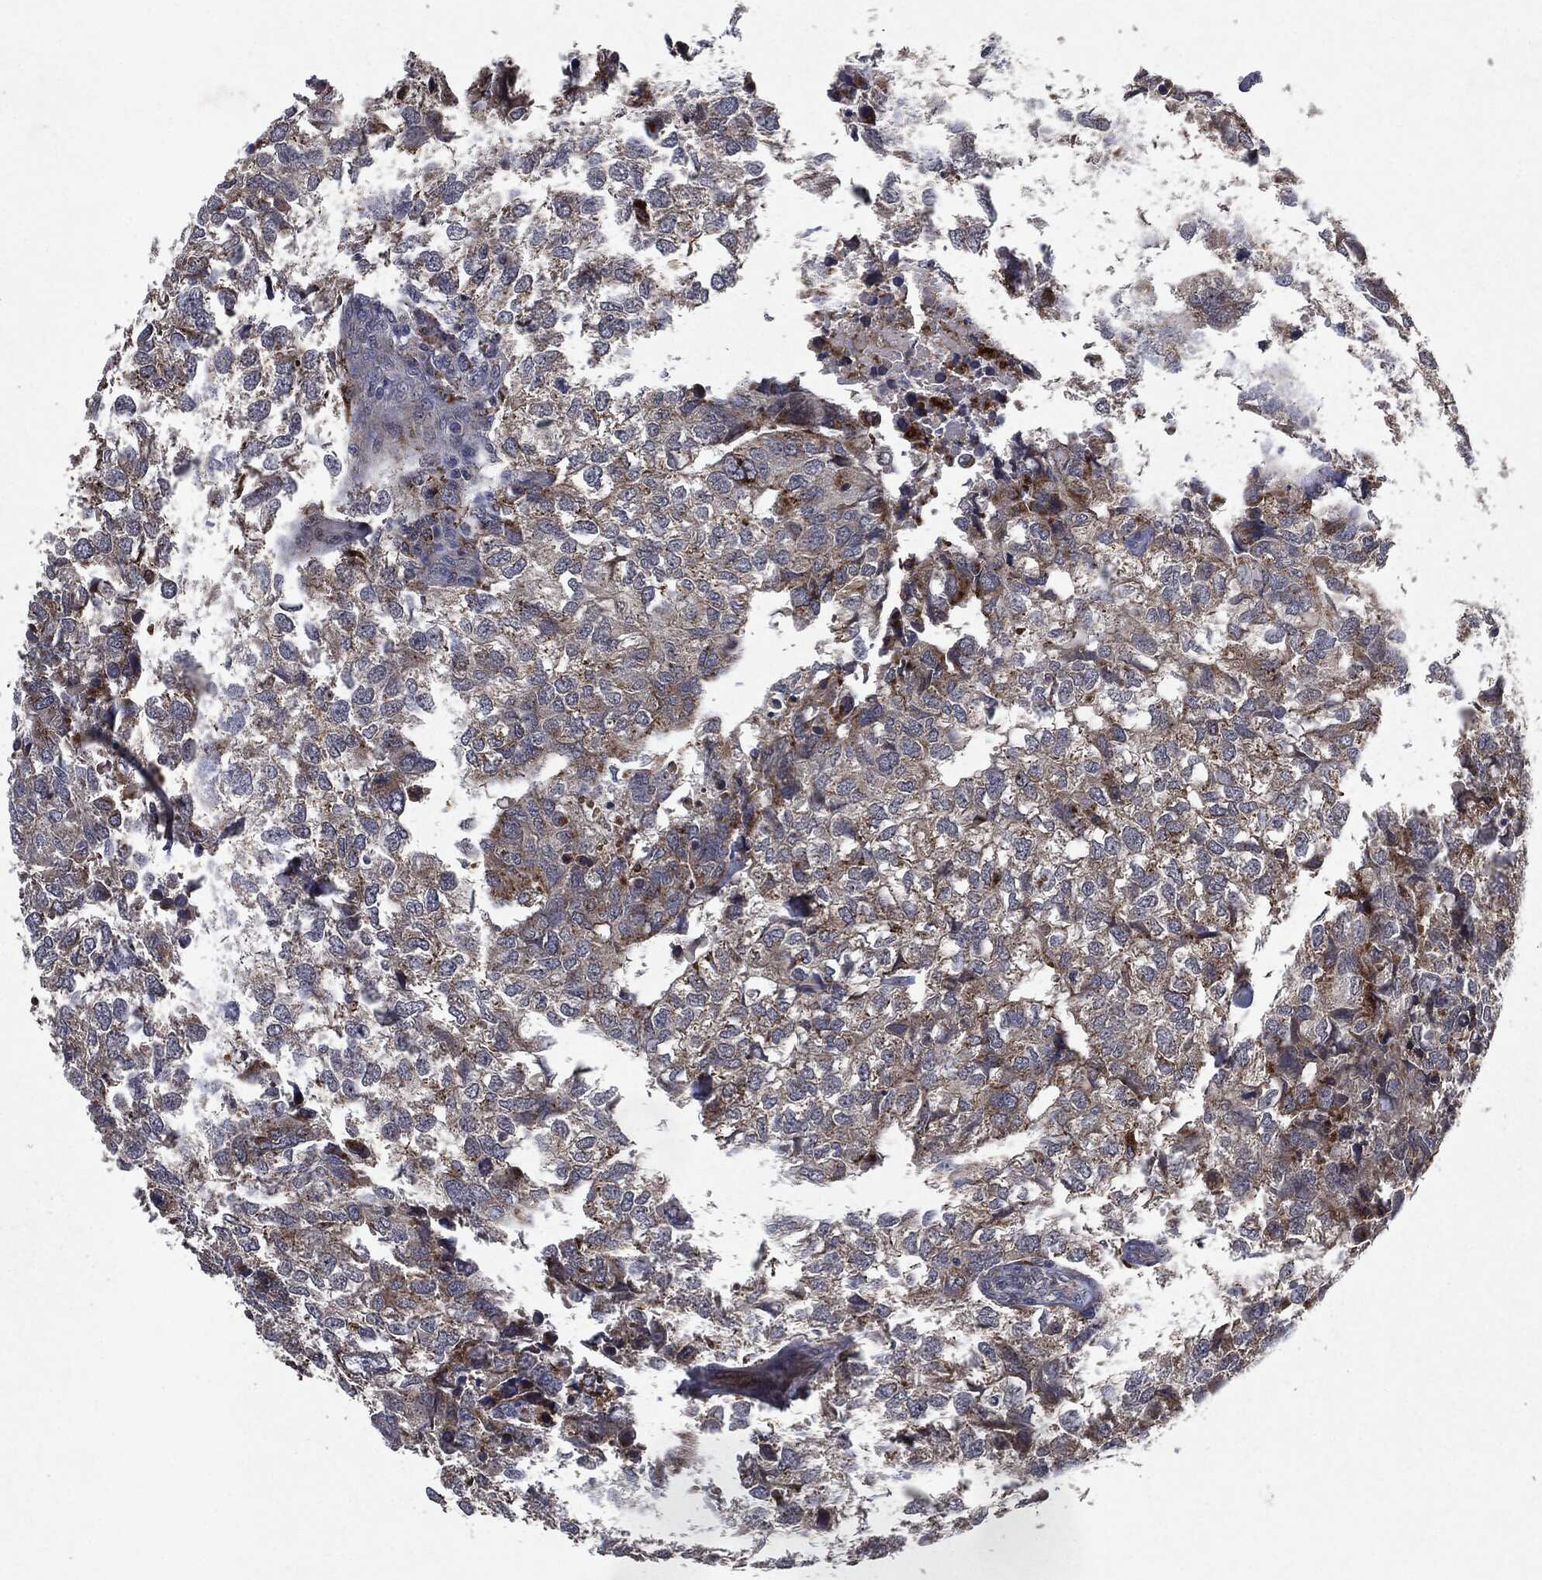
{"staining": {"intensity": "moderate", "quantity": "<25%", "location": "cytoplasmic/membranous"}, "tissue": "breast cancer", "cell_type": "Tumor cells", "image_type": "cancer", "snomed": [{"axis": "morphology", "description": "Duct carcinoma"}, {"axis": "topography", "description": "Breast"}], "caption": "Breast cancer stained with DAB (3,3'-diaminobenzidine) IHC exhibits low levels of moderate cytoplasmic/membranous staining in about <25% of tumor cells.", "gene": "SLC31A2", "patient": {"sex": "female", "age": 30}}